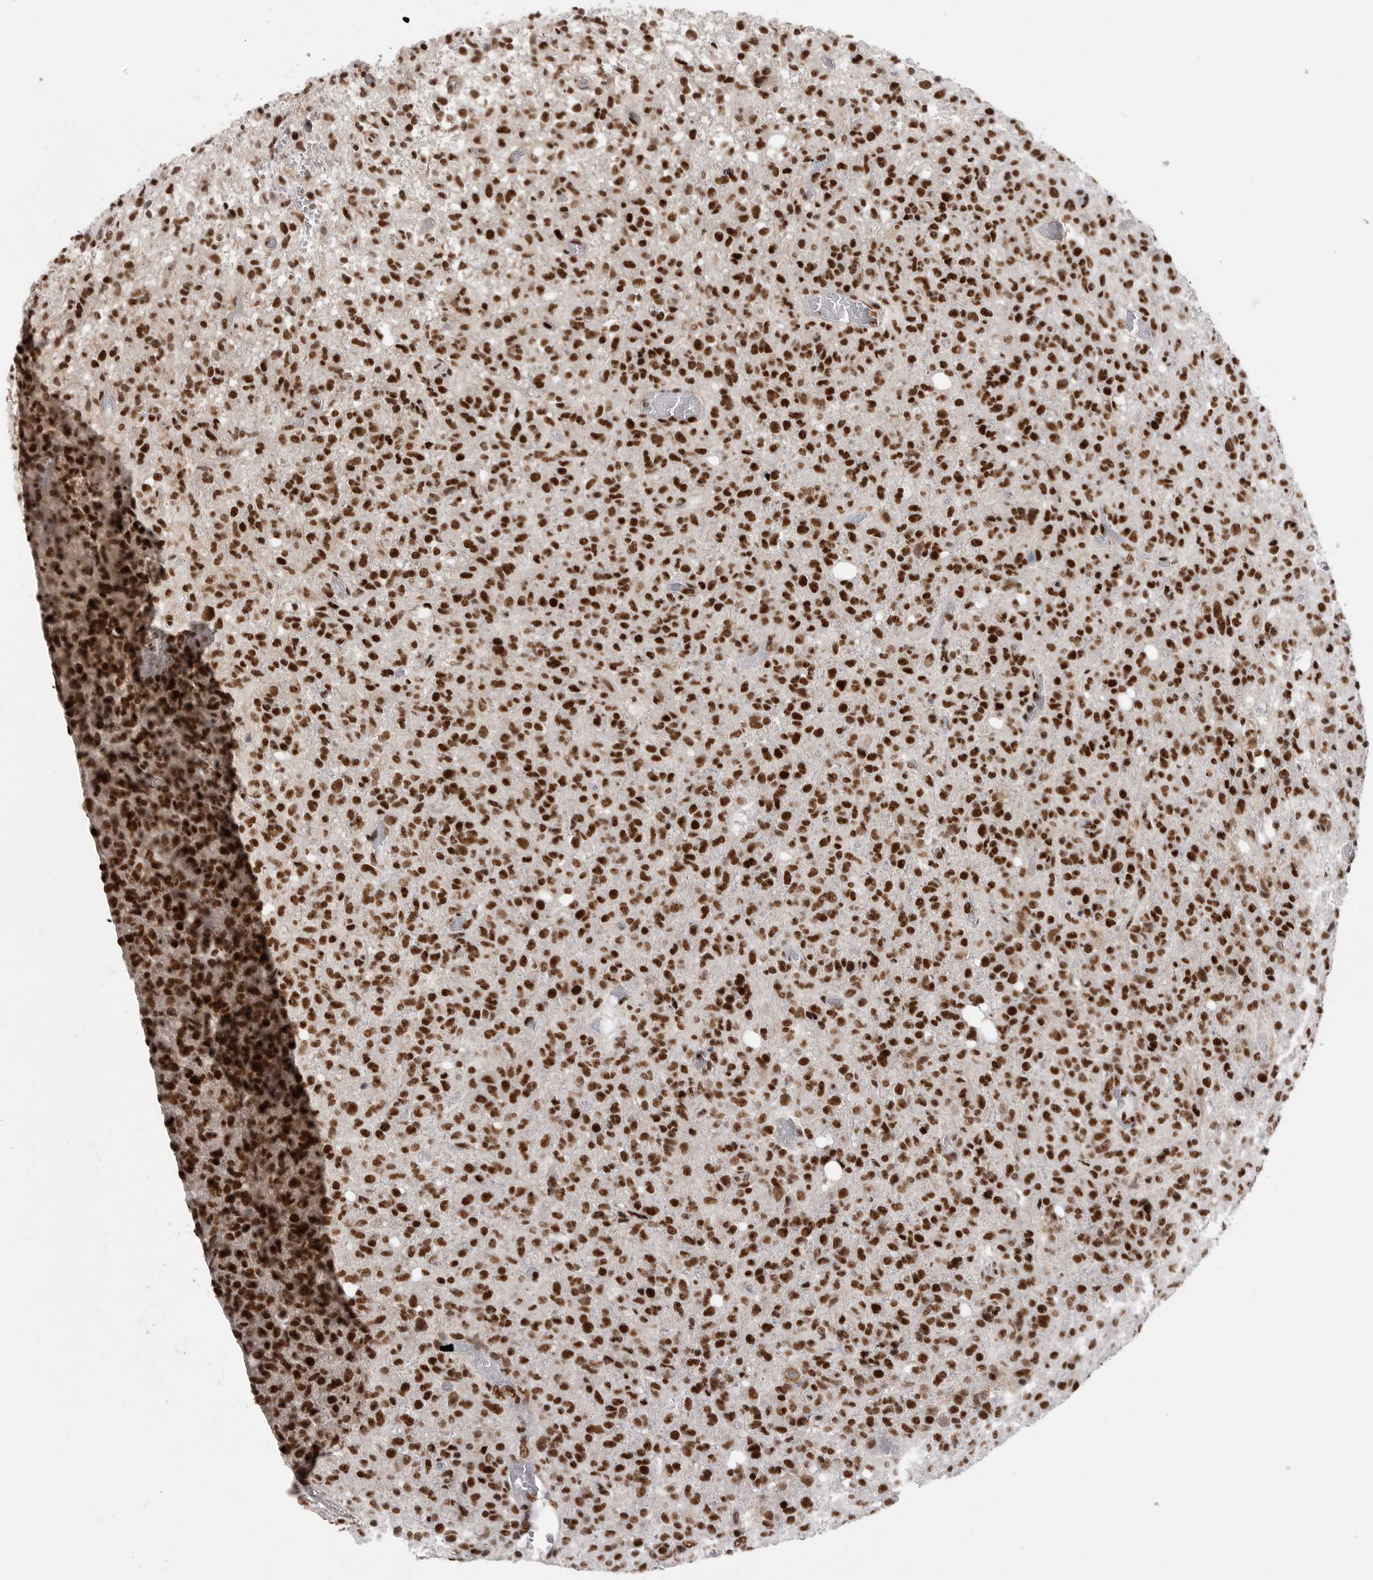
{"staining": {"intensity": "strong", "quantity": ">75%", "location": "nuclear"}, "tissue": "glioma", "cell_type": "Tumor cells", "image_type": "cancer", "snomed": [{"axis": "morphology", "description": "Glioma, malignant, High grade"}, {"axis": "topography", "description": "Brain"}], "caption": "IHC (DAB) staining of malignant glioma (high-grade) reveals strong nuclear protein staining in approximately >75% of tumor cells. (DAB = brown stain, brightfield microscopy at high magnification).", "gene": "PPP1R8", "patient": {"sex": "female", "age": 57}}